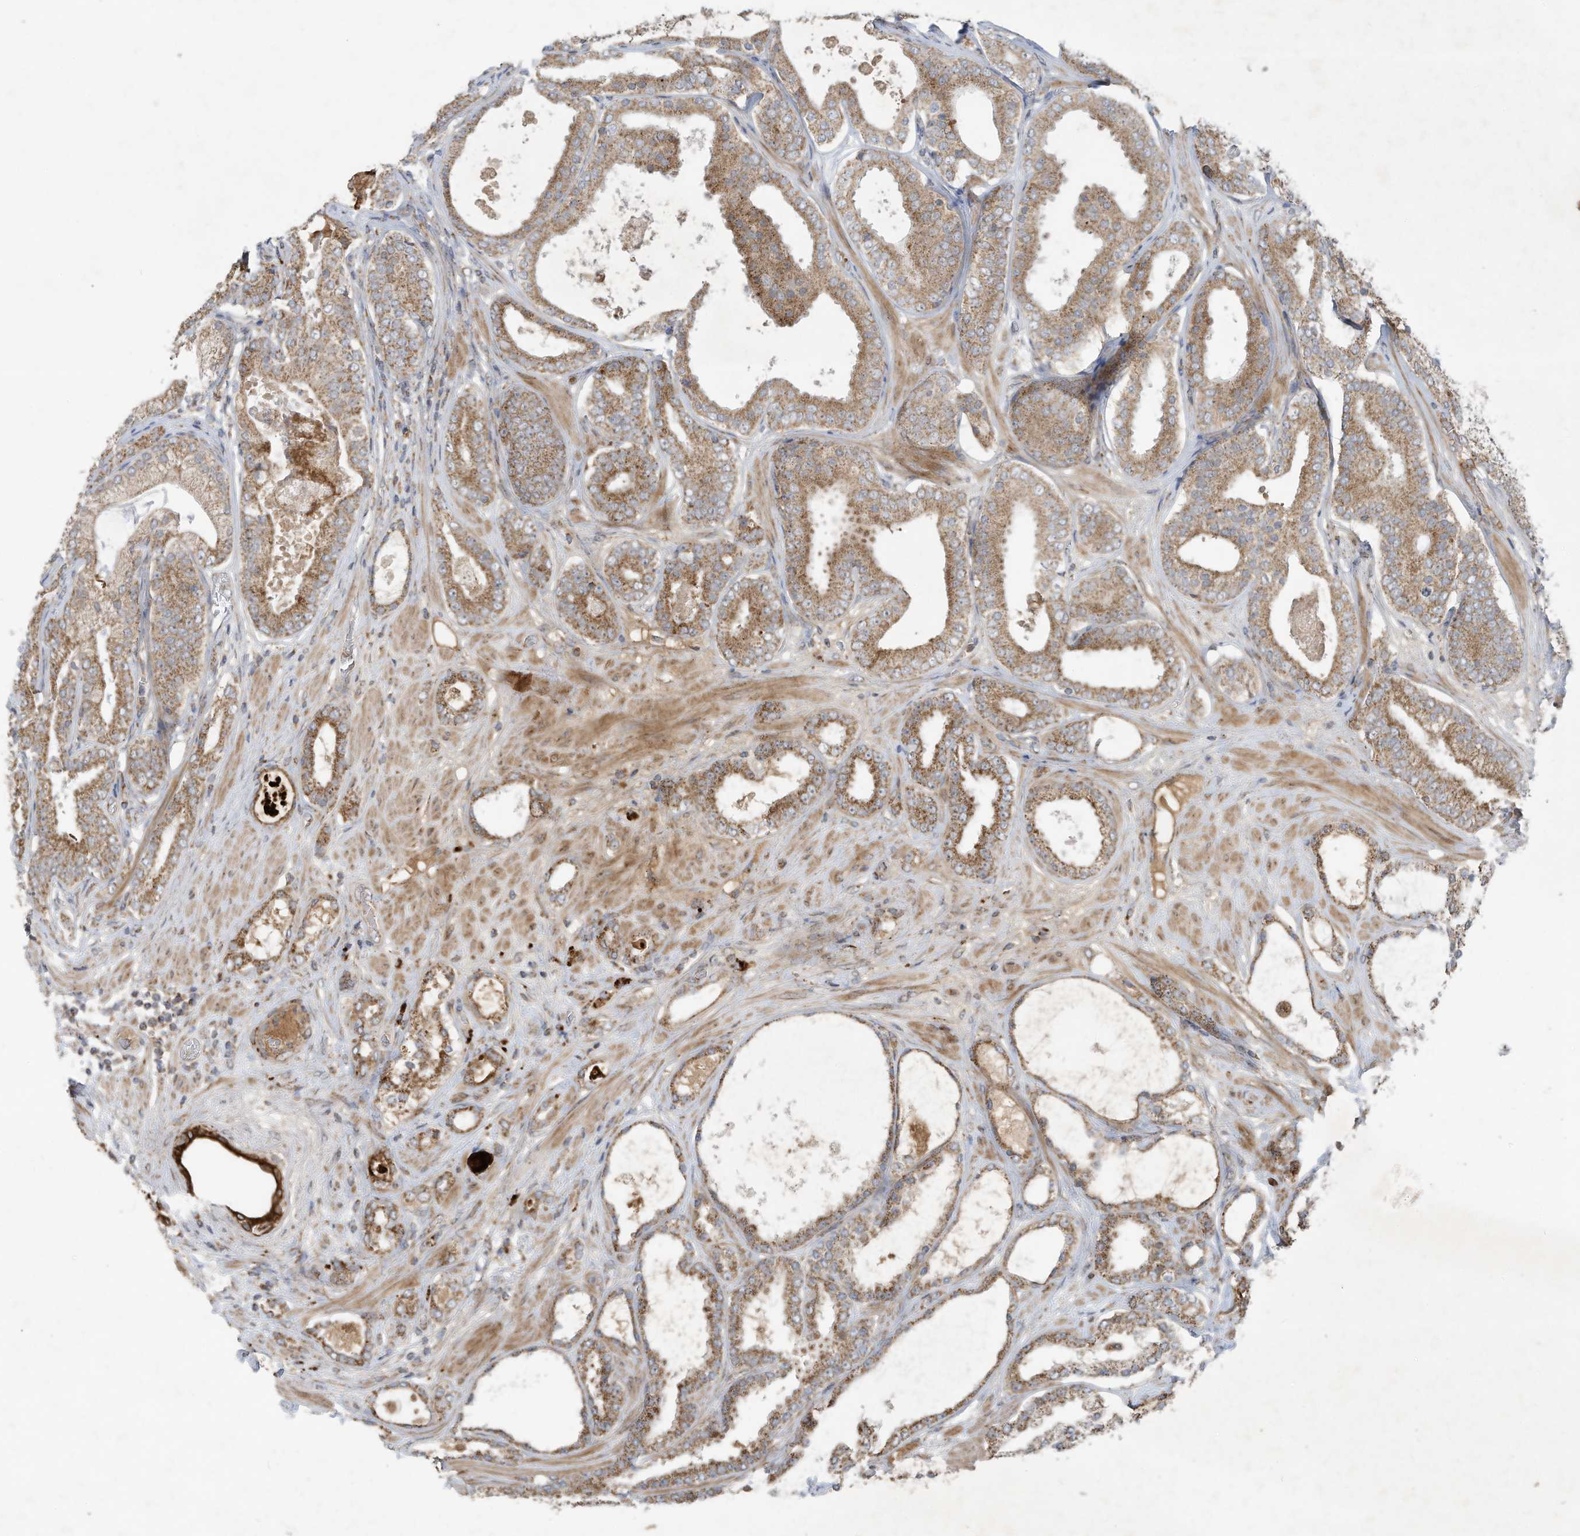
{"staining": {"intensity": "moderate", "quantity": ">75%", "location": "cytoplasmic/membranous"}, "tissue": "prostate cancer", "cell_type": "Tumor cells", "image_type": "cancer", "snomed": [{"axis": "morphology", "description": "Adenocarcinoma, High grade"}, {"axis": "topography", "description": "Prostate"}], "caption": "The immunohistochemical stain shows moderate cytoplasmic/membranous staining in tumor cells of prostate cancer tissue.", "gene": "C2orf74", "patient": {"sex": "male", "age": 60}}